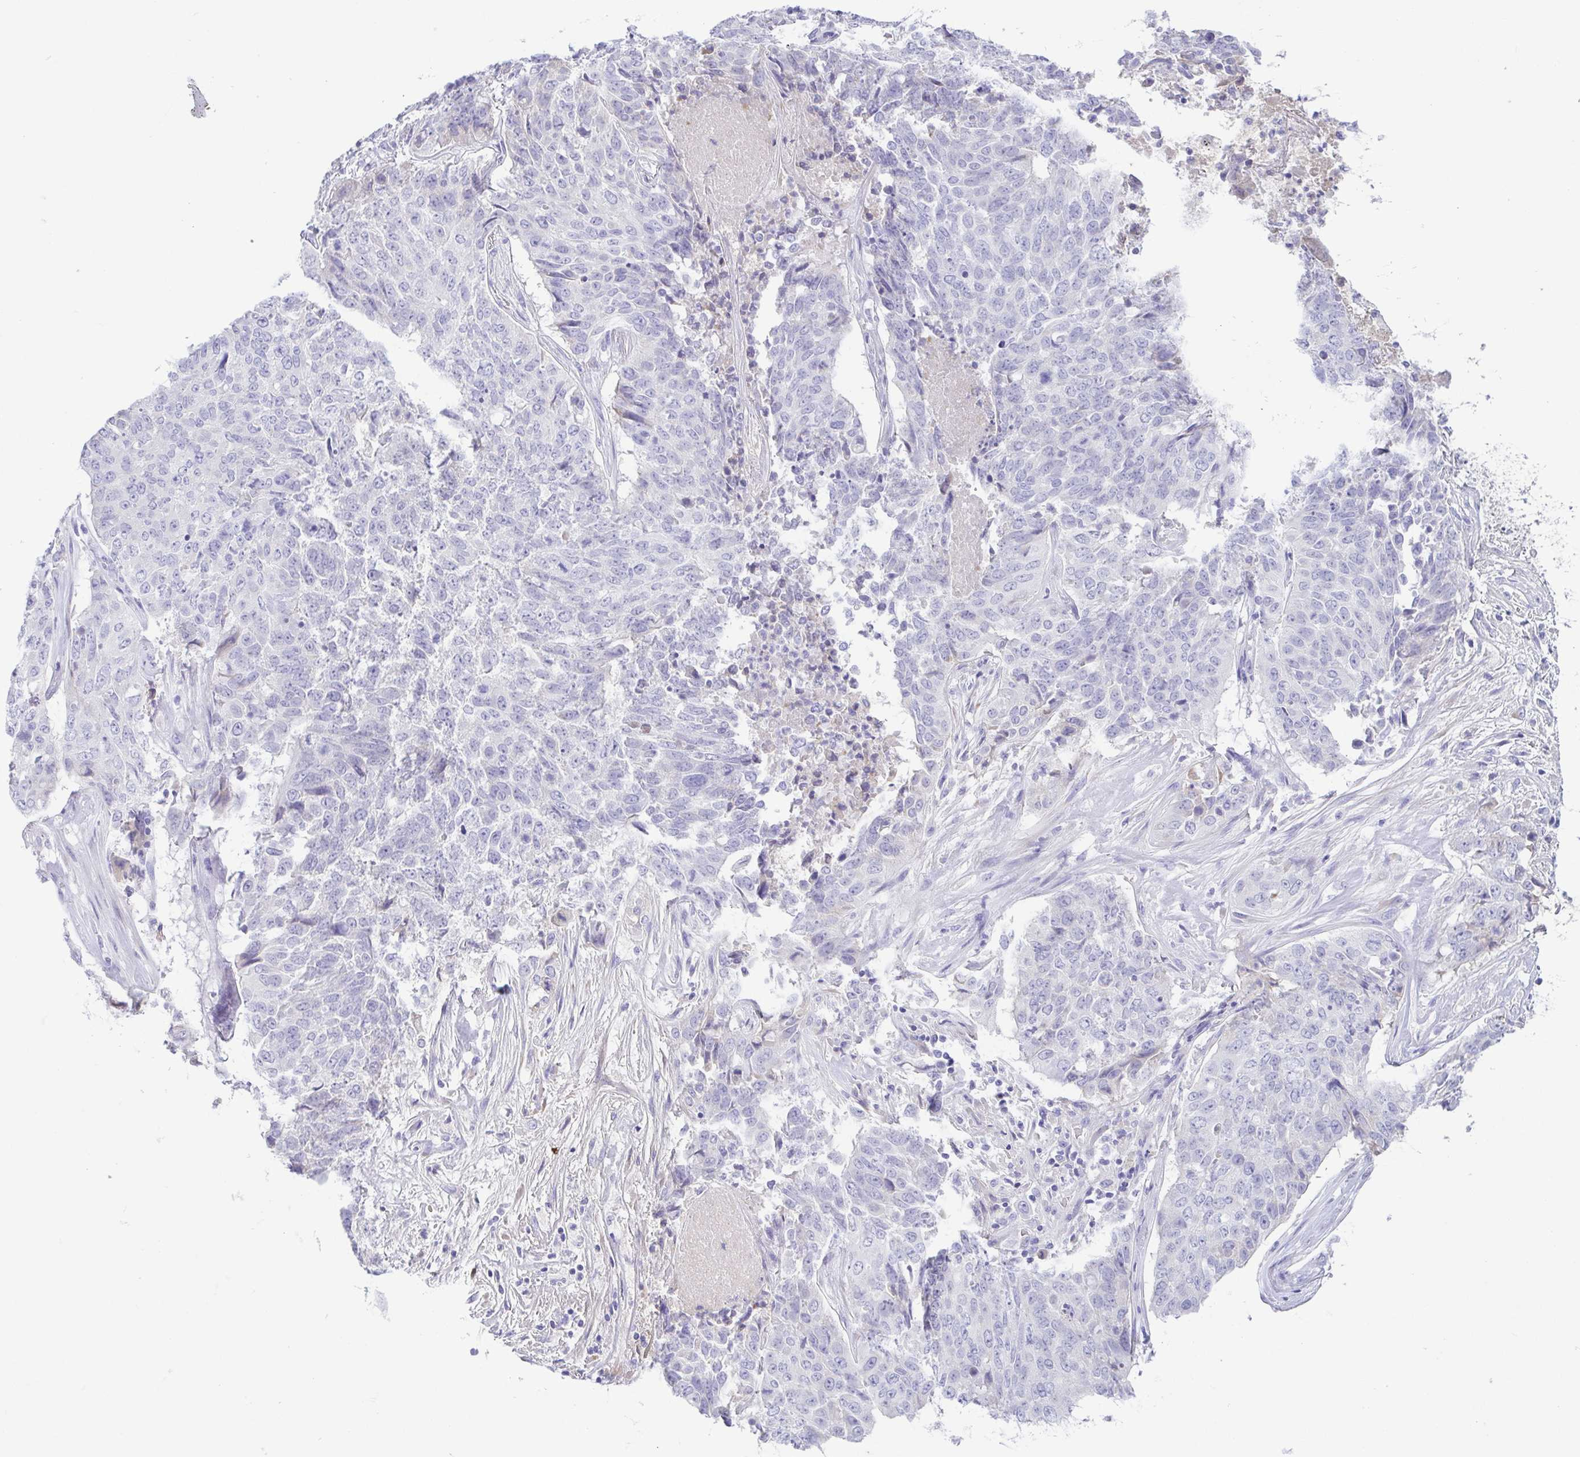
{"staining": {"intensity": "negative", "quantity": "none", "location": "none"}, "tissue": "lung cancer", "cell_type": "Tumor cells", "image_type": "cancer", "snomed": [{"axis": "morphology", "description": "Normal tissue, NOS"}, {"axis": "morphology", "description": "Squamous cell carcinoma, NOS"}, {"axis": "topography", "description": "Bronchus"}, {"axis": "topography", "description": "Lung"}], "caption": "Protein analysis of lung cancer shows no significant staining in tumor cells.", "gene": "A1BG", "patient": {"sex": "male", "age": 64}}